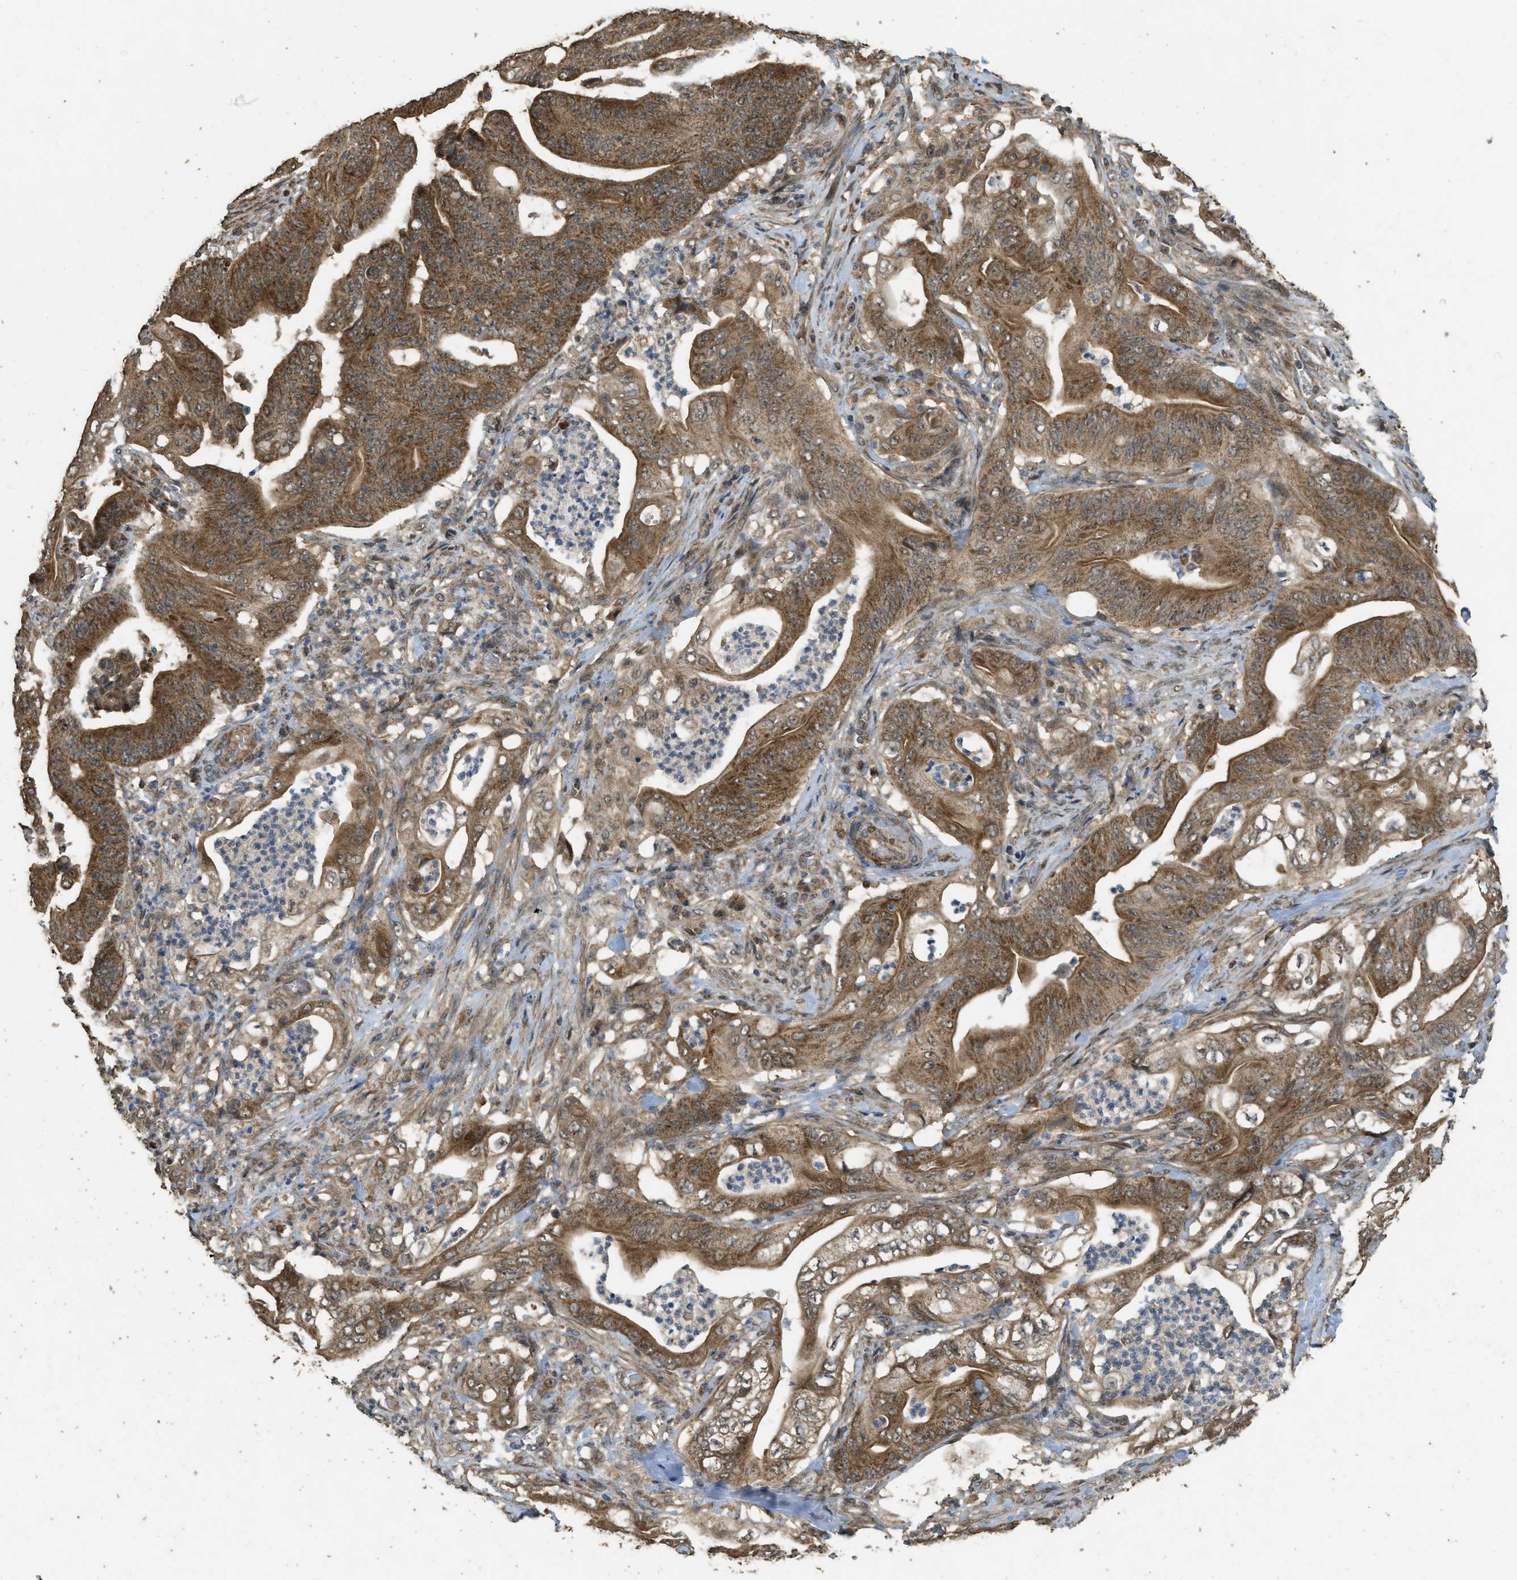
{"staining": {"intensity": "moderate", "quantity": ">75%", "location": "cytoplasmic/membranous"}, "tissue": "stomach cancer", "cell_type": "Tumor cells", "image_type": "cancer", "snomed": [{"axis": "morphology", "description": "Adenocarcinoma, NOS"}, {"axis": "topography", "description": "Stomach"}], "caption": "Protein staining of adenocarcinoma (stomach) tissue displays moderate cytoplasmic/membranous expression in about >75% of tumor cells. The staining was performed using DAB (3,3'-diaminobenzidine) to visualize the protein expression in brown, while the nuclei were stained in blue with hematoxylin (Magnification: 20x).", "gene": "CTPS1", "patient": {"sex": "female", "age": 73}}